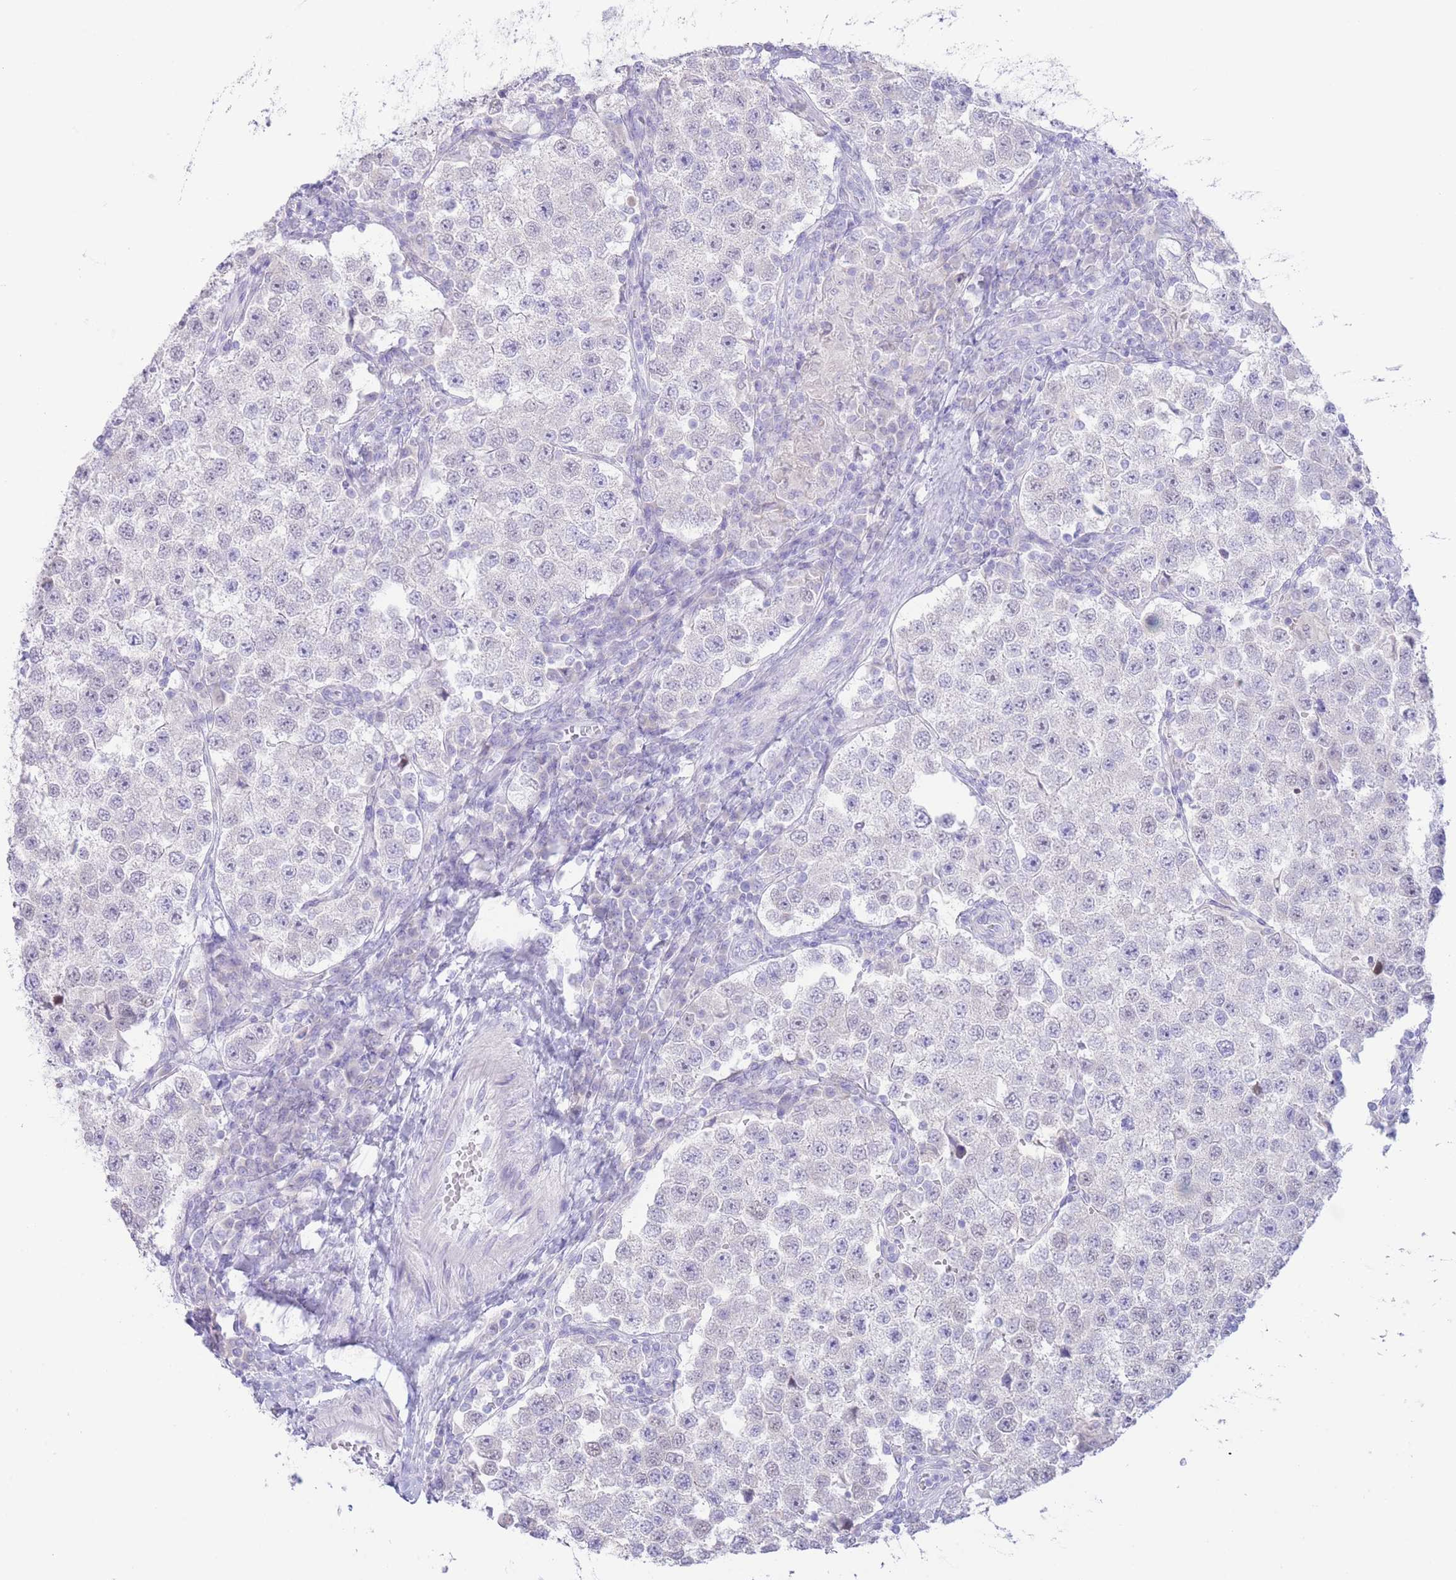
{"staining": {"intensity": "negative", "quantity": "none", "location": "none"}, "tissue": "testis cancer", "cell_type": "Tumor cells", "image_type": "cancer", "snomed": [{"axis": "morphology", "description": "Seminoma, NOS"}, {"axis": "topography", "description": "Testis"}], "caption": "Tumor cells show no significant staining in testis seminoma.", "gene": "FAH", "patient": {"sex": "male", "age": 37}}